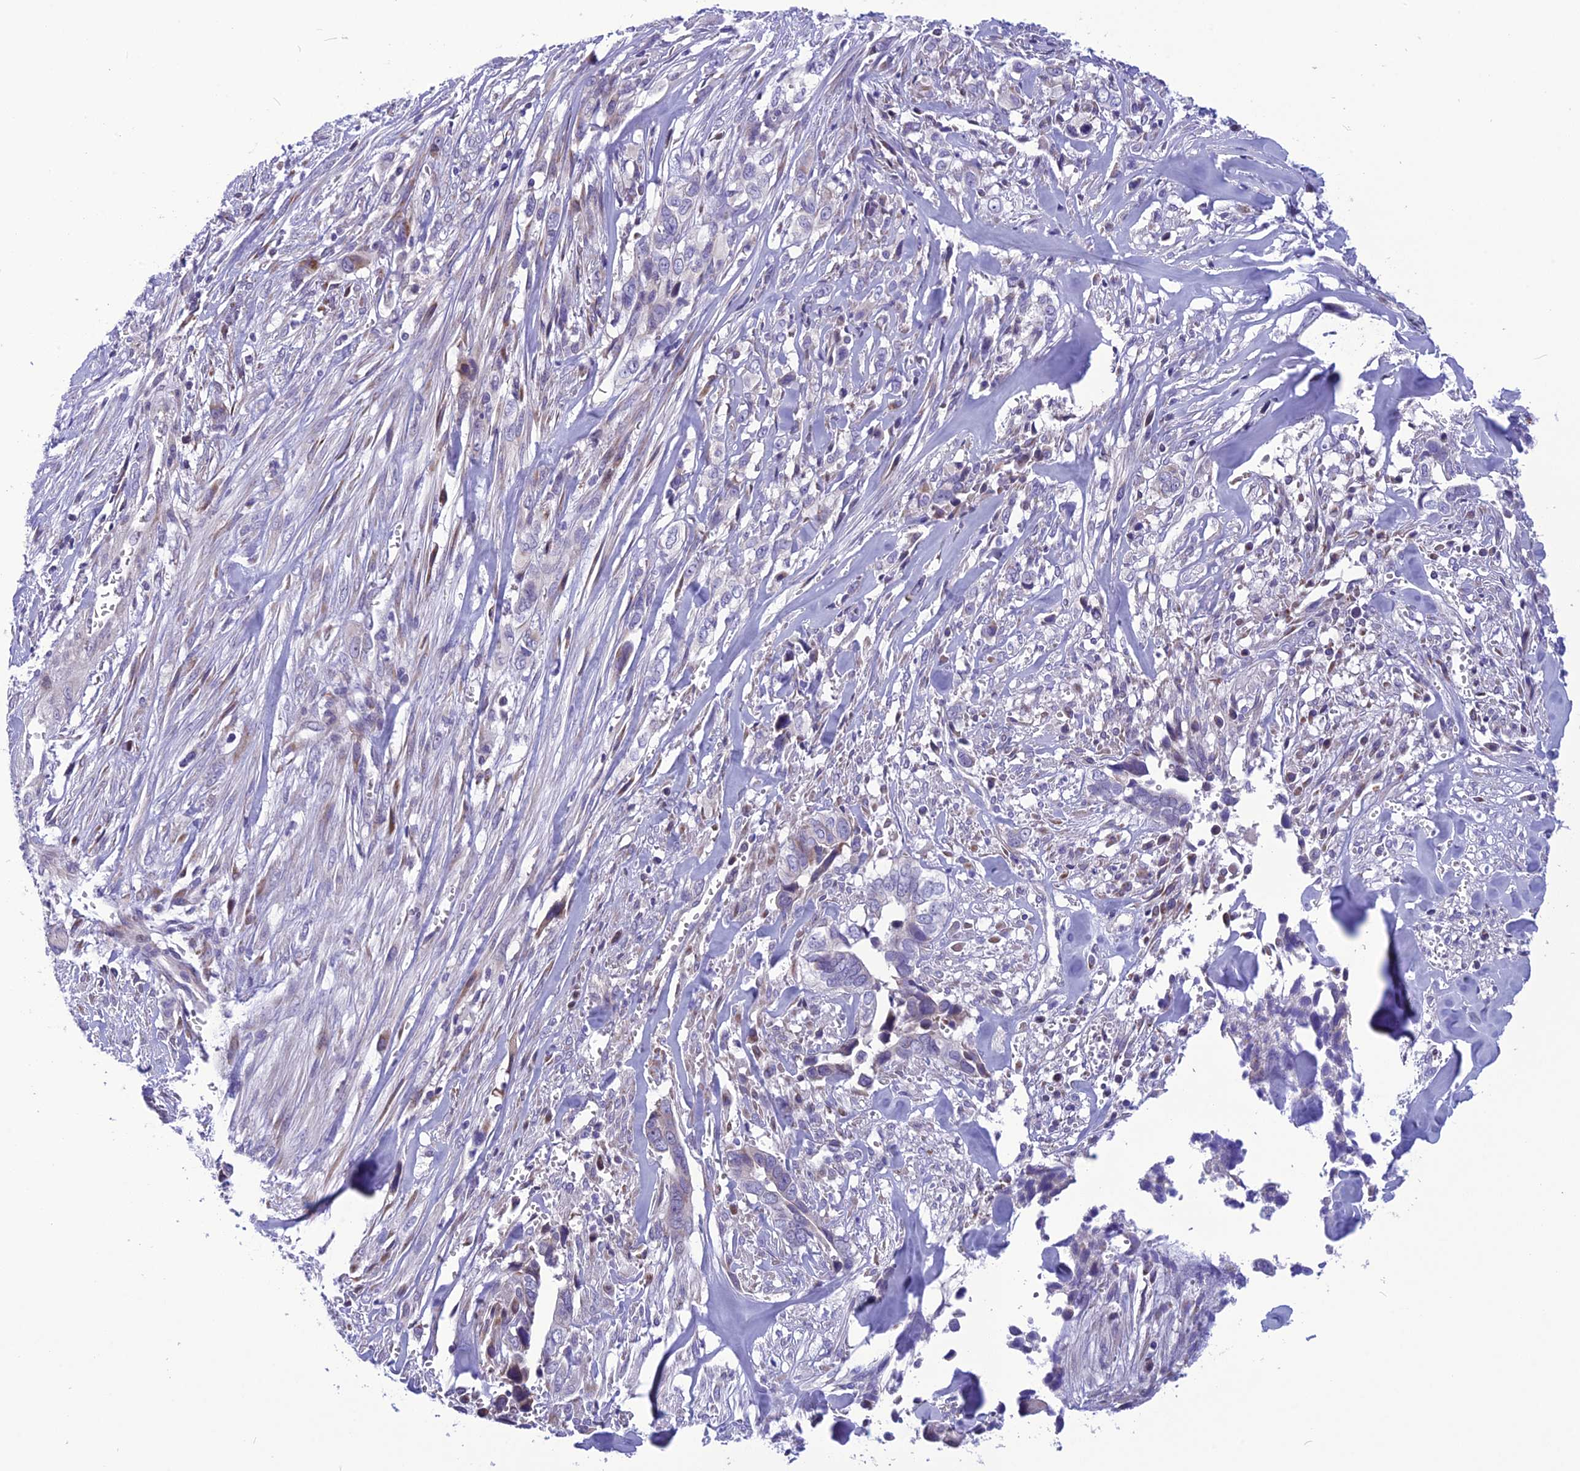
{"staining": {"intensity": "negative", "quantity": "none", "location": "none"}, "tissue": "liver cancer", "cell_type": "Tumor cells", "image_type": "cancer", "snomed": [{"axis": "morphology", "description": "Cholangiocarcinoma"}, {"axis": "topography", "description": "Liver"}], "caption": "There is no significant expression in tumor cells of liver cancer.", "gene": "PSMF1", "patient": {"sex": "female", "age": 79}}